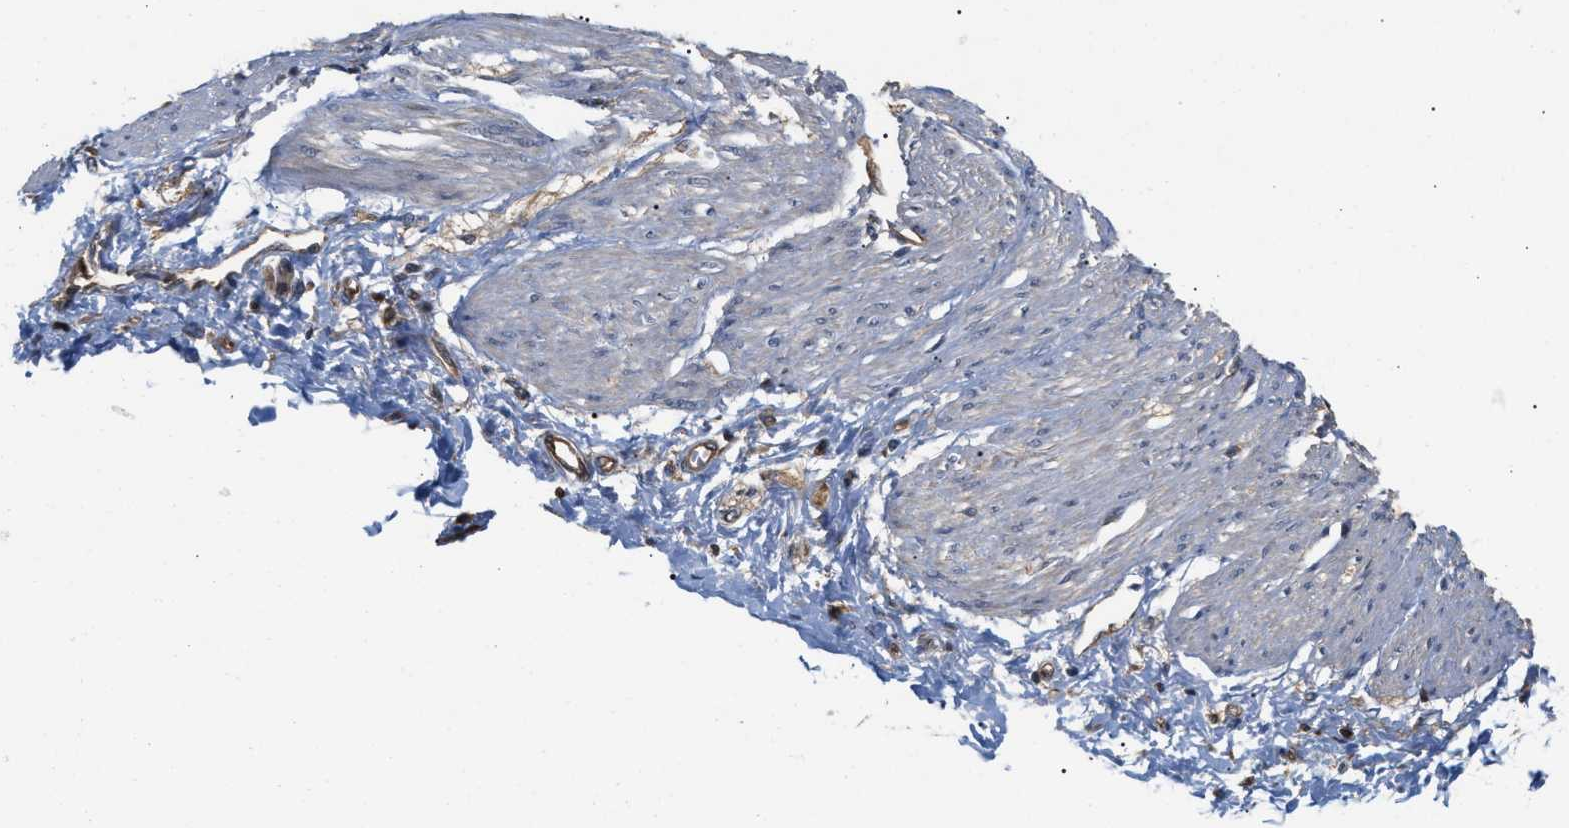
{"staining": {"intensity": "weak", "quantity": "25%-75%", "location": "cytoplasmic/membranous"}, "tissue": "adipose tissue", "cell_type": "Adipocytes", "image_type": "normal", "snomed": [{"axis": "morphology", "description": "Normal tissue, NOS"}, {"axis": "morphology", "description": "Adenocarcinoma, NOS"}, {"axis": "topography", "description": "Colon"}, {"axis": "topography", "description": "Peripheral nerve tissue"}], "caption": "The micrograph displays staining of normal adipose tissue, revealing weak cytoplasmic/membranous protein expression (brown color) within adipocytes.", "gene": "GLOD4", "patient": {"sex": "male", "age": 14}}